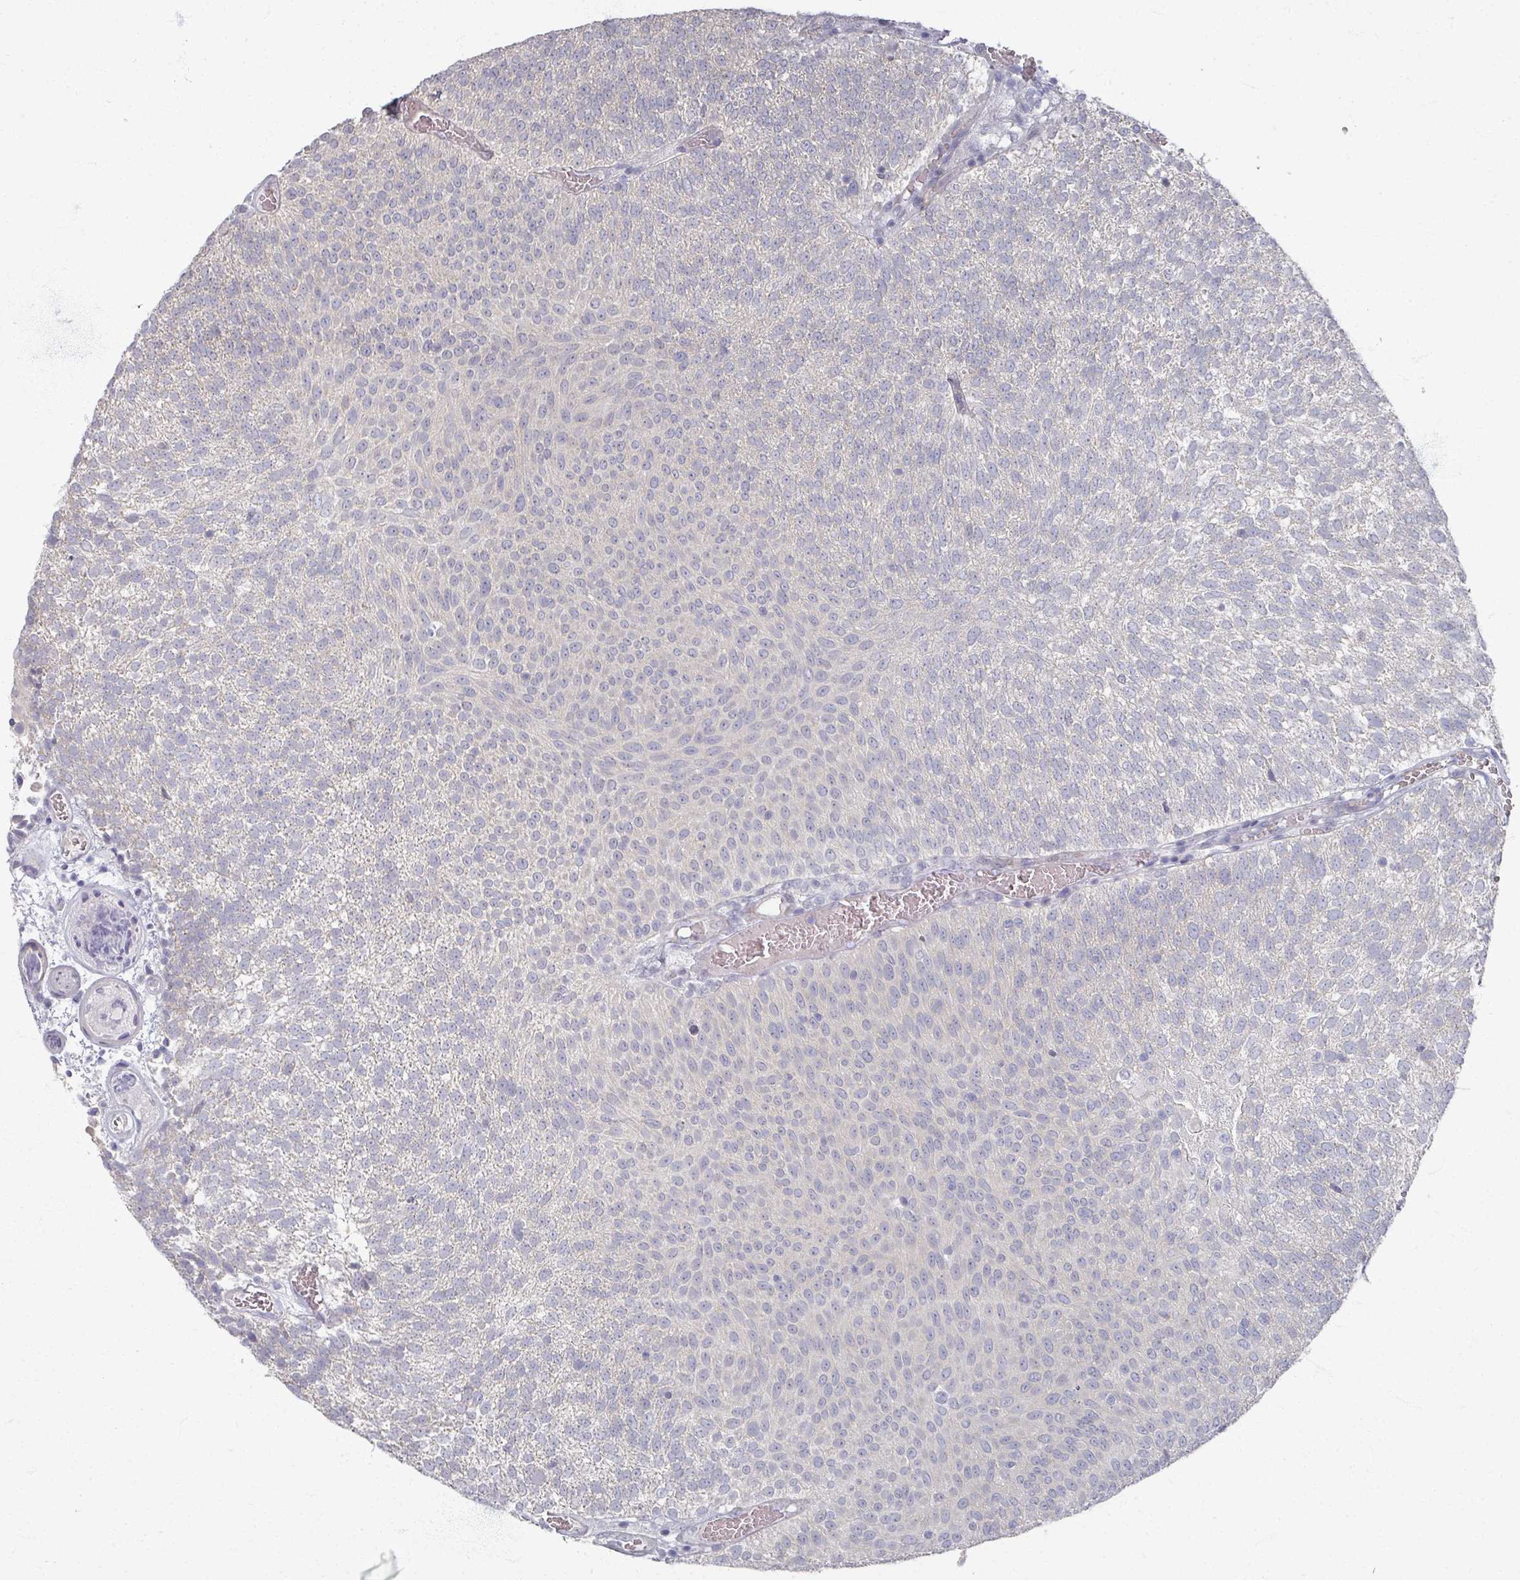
{"staining": {"intensity": "weak", "quantity": "<25%", "location": "cytoplasmic/membranous"}, "tissue": "urothelial cancer", "cell_type": "Tumor cells", "image_type": "cancer", "snomed": [{"axis": "morphology", "description": "Urothelial carcinoma, Low grade"}, {"axis": "topography", "description": "Urinary bladder"}], "caption": "Protein analysis of urothelial cancer displays no significant staining in tumor cells.", "gene": "TTYH3", "patient": {"sex": "female", "age": 79}}